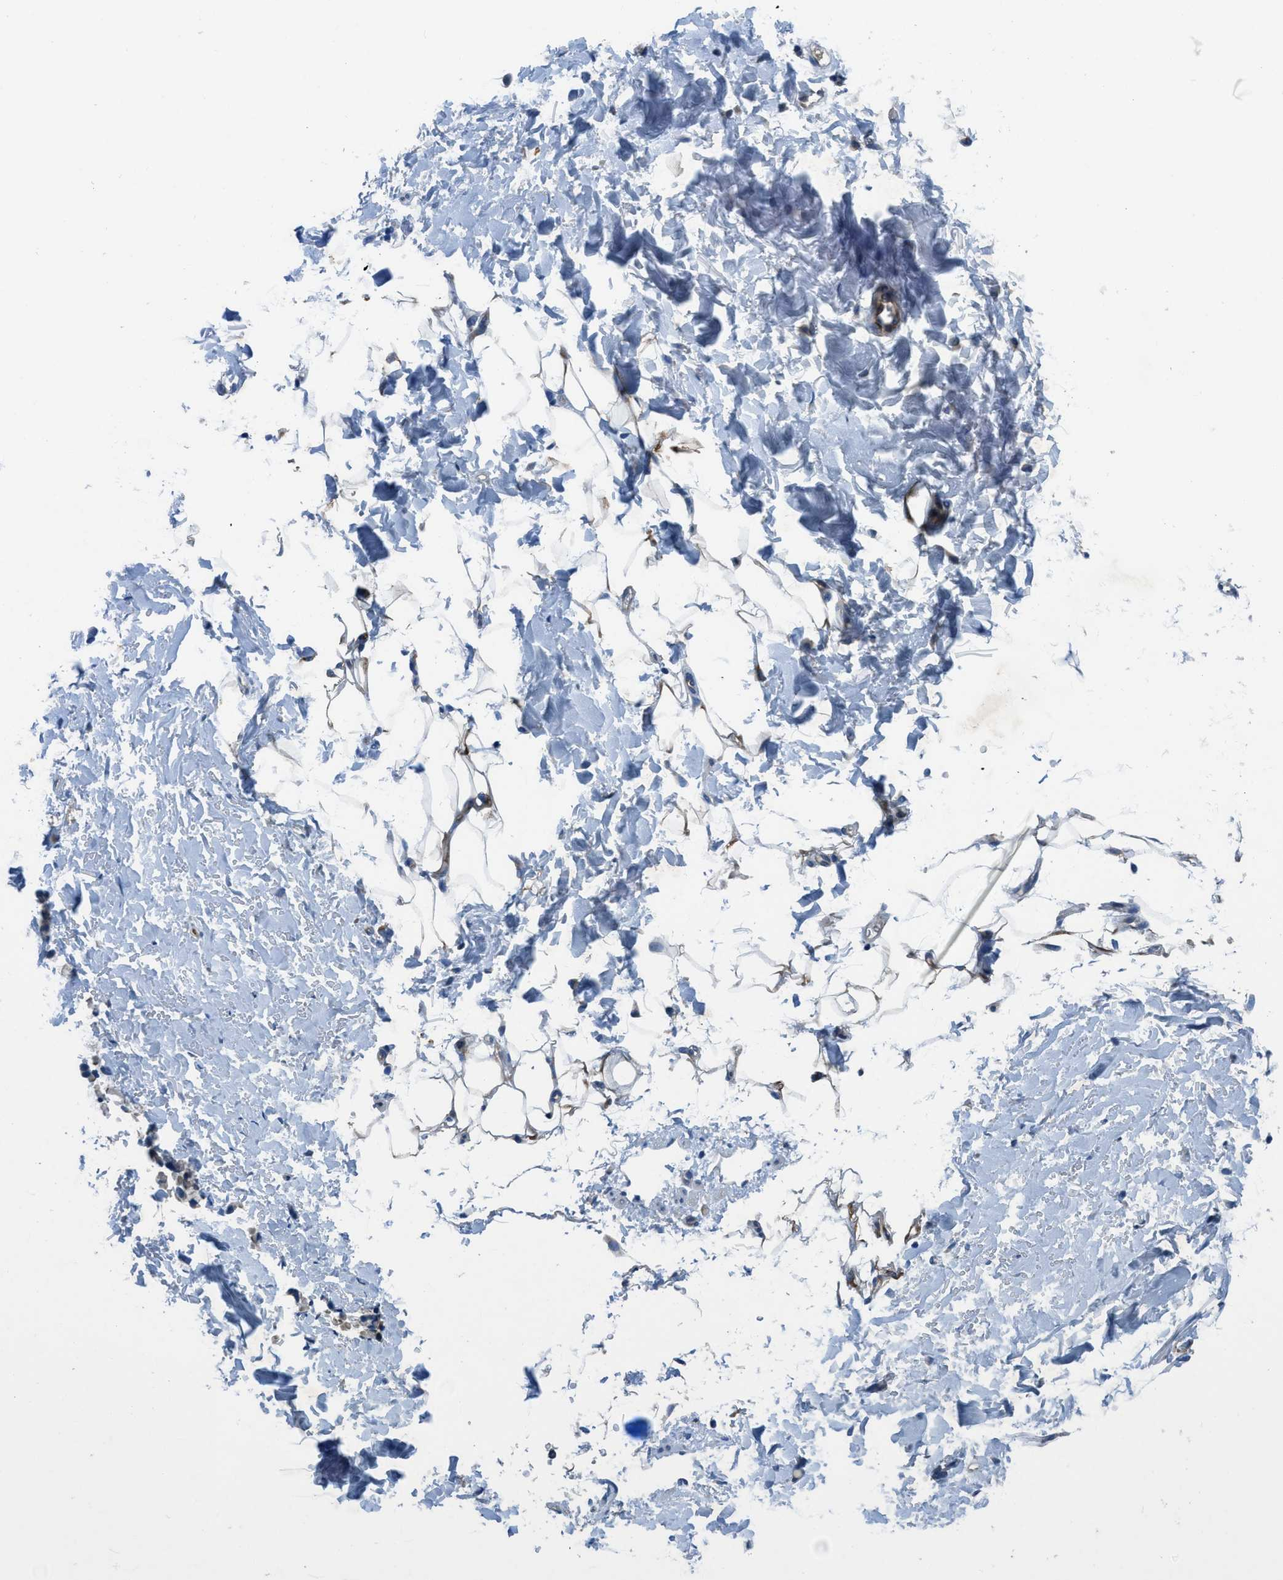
{"staining": {"intensity": "moderate", "quantity": "25%-75%", "location": "cytoplasmic/membranous"}, "tissue": "adipose tissue", "cell_type": "Adipocytes", "image_type": "normal", "snomed": [{"axis": "morphology", "description": "Normal tissue, NOS"}, {"axis": "topography", "description": "Cartilage tissue"}, {"axis": "topography", "description": "Bronchus"}], "caption": "The immunohistochemical stain highlights moderate cytoplasmic/membranous expression in adipocytes of benign adipose tissue.", "gene": "PGR", "patient": {"sex": "female", "age": 73}}